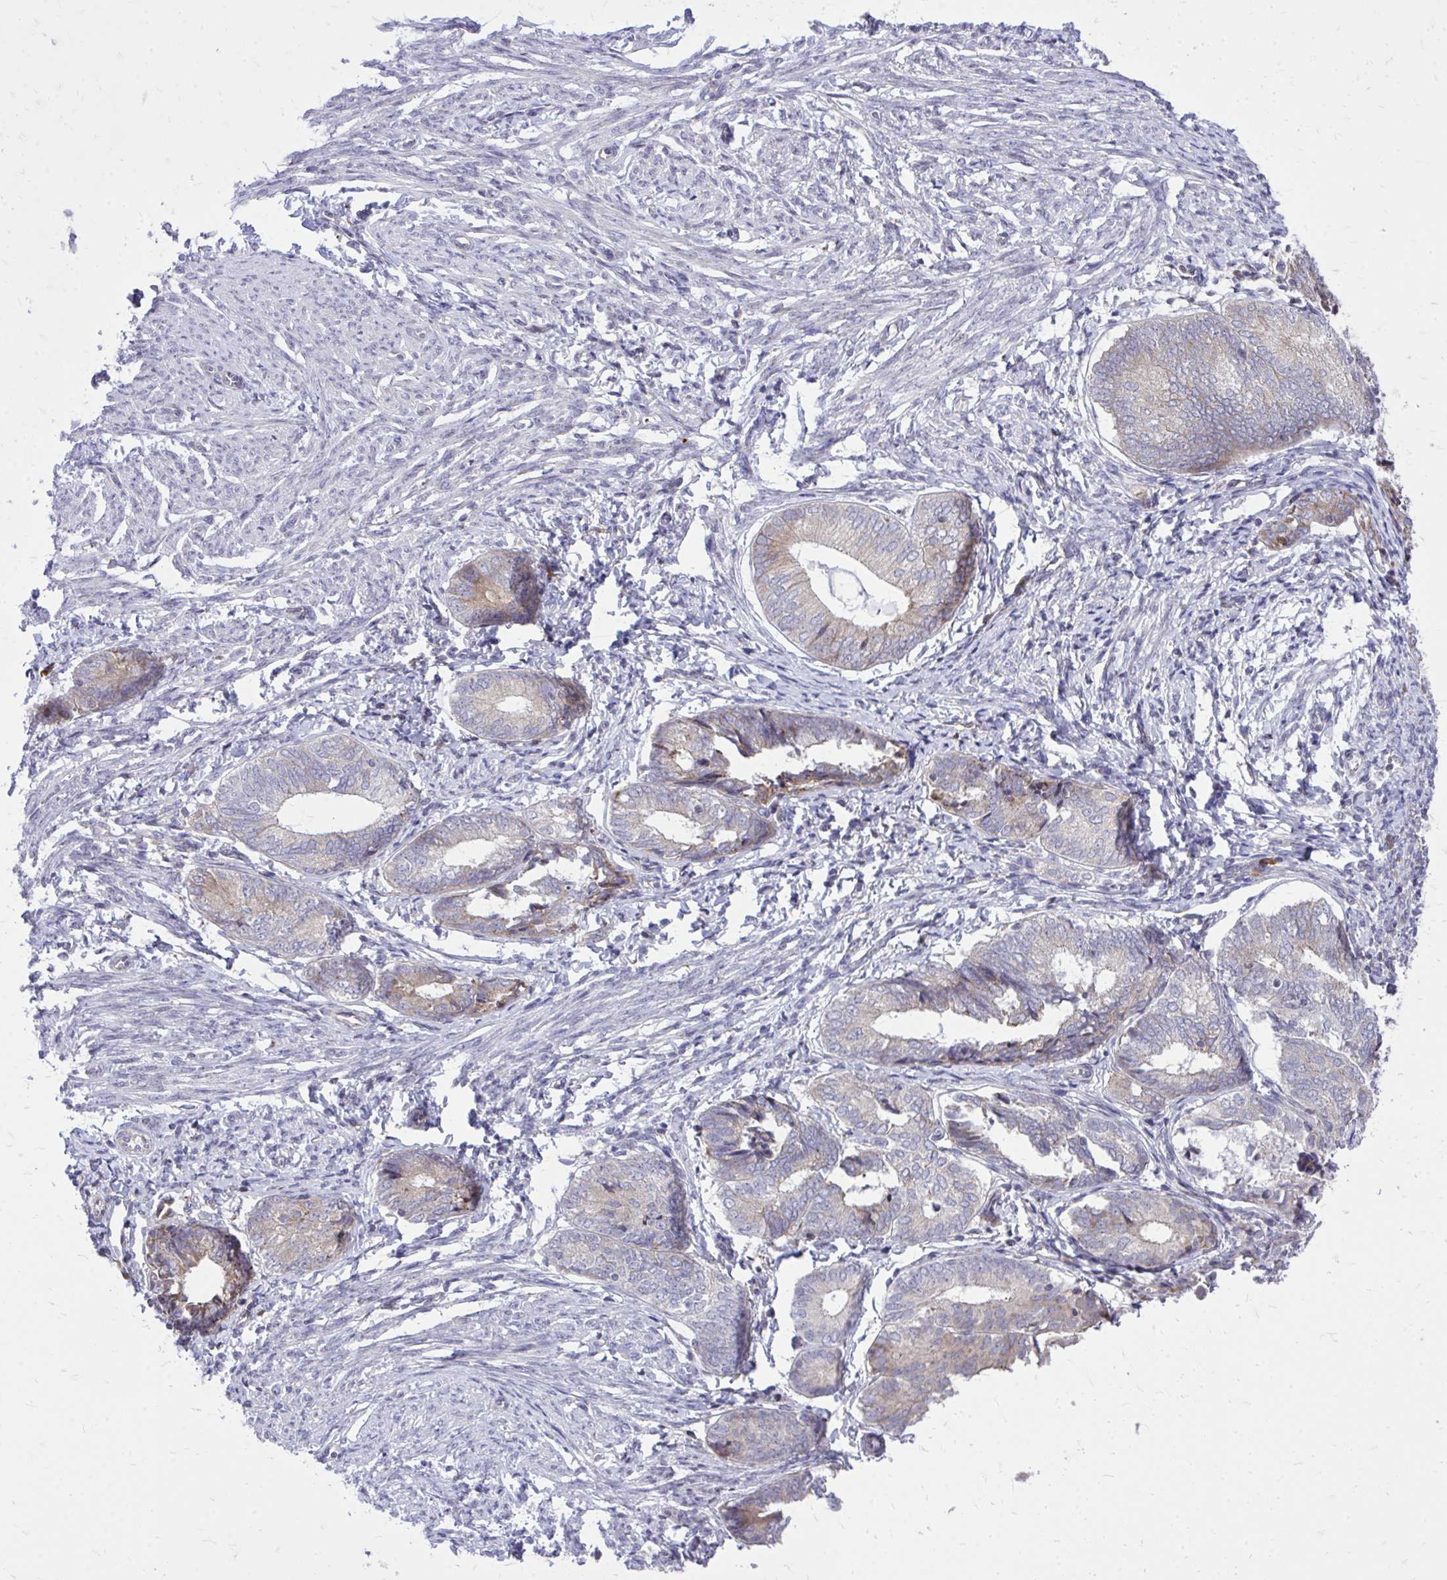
{"staining": {"intensity": "weak", "quantity": "25%-75%", "location": "cytoplasmic/membranous"}, "tissue": "endometrial cancer", "cell_type": "Tumor cells", "image_type": "cancer", "snomed": [{"axis": "morphology", "description": "Adenocarcinoma, NOS"}, {"axis": "topography", "description": "Endometrium"}], "caption": "Endometrial cancer was stained to show a protein in brown. There is low levels of weak cytoplasmic/membranous positivity in approximately 25%-75% of tumor cells.", "gene": "METTL9", "patient": {"sex": "female", "age": 87}}